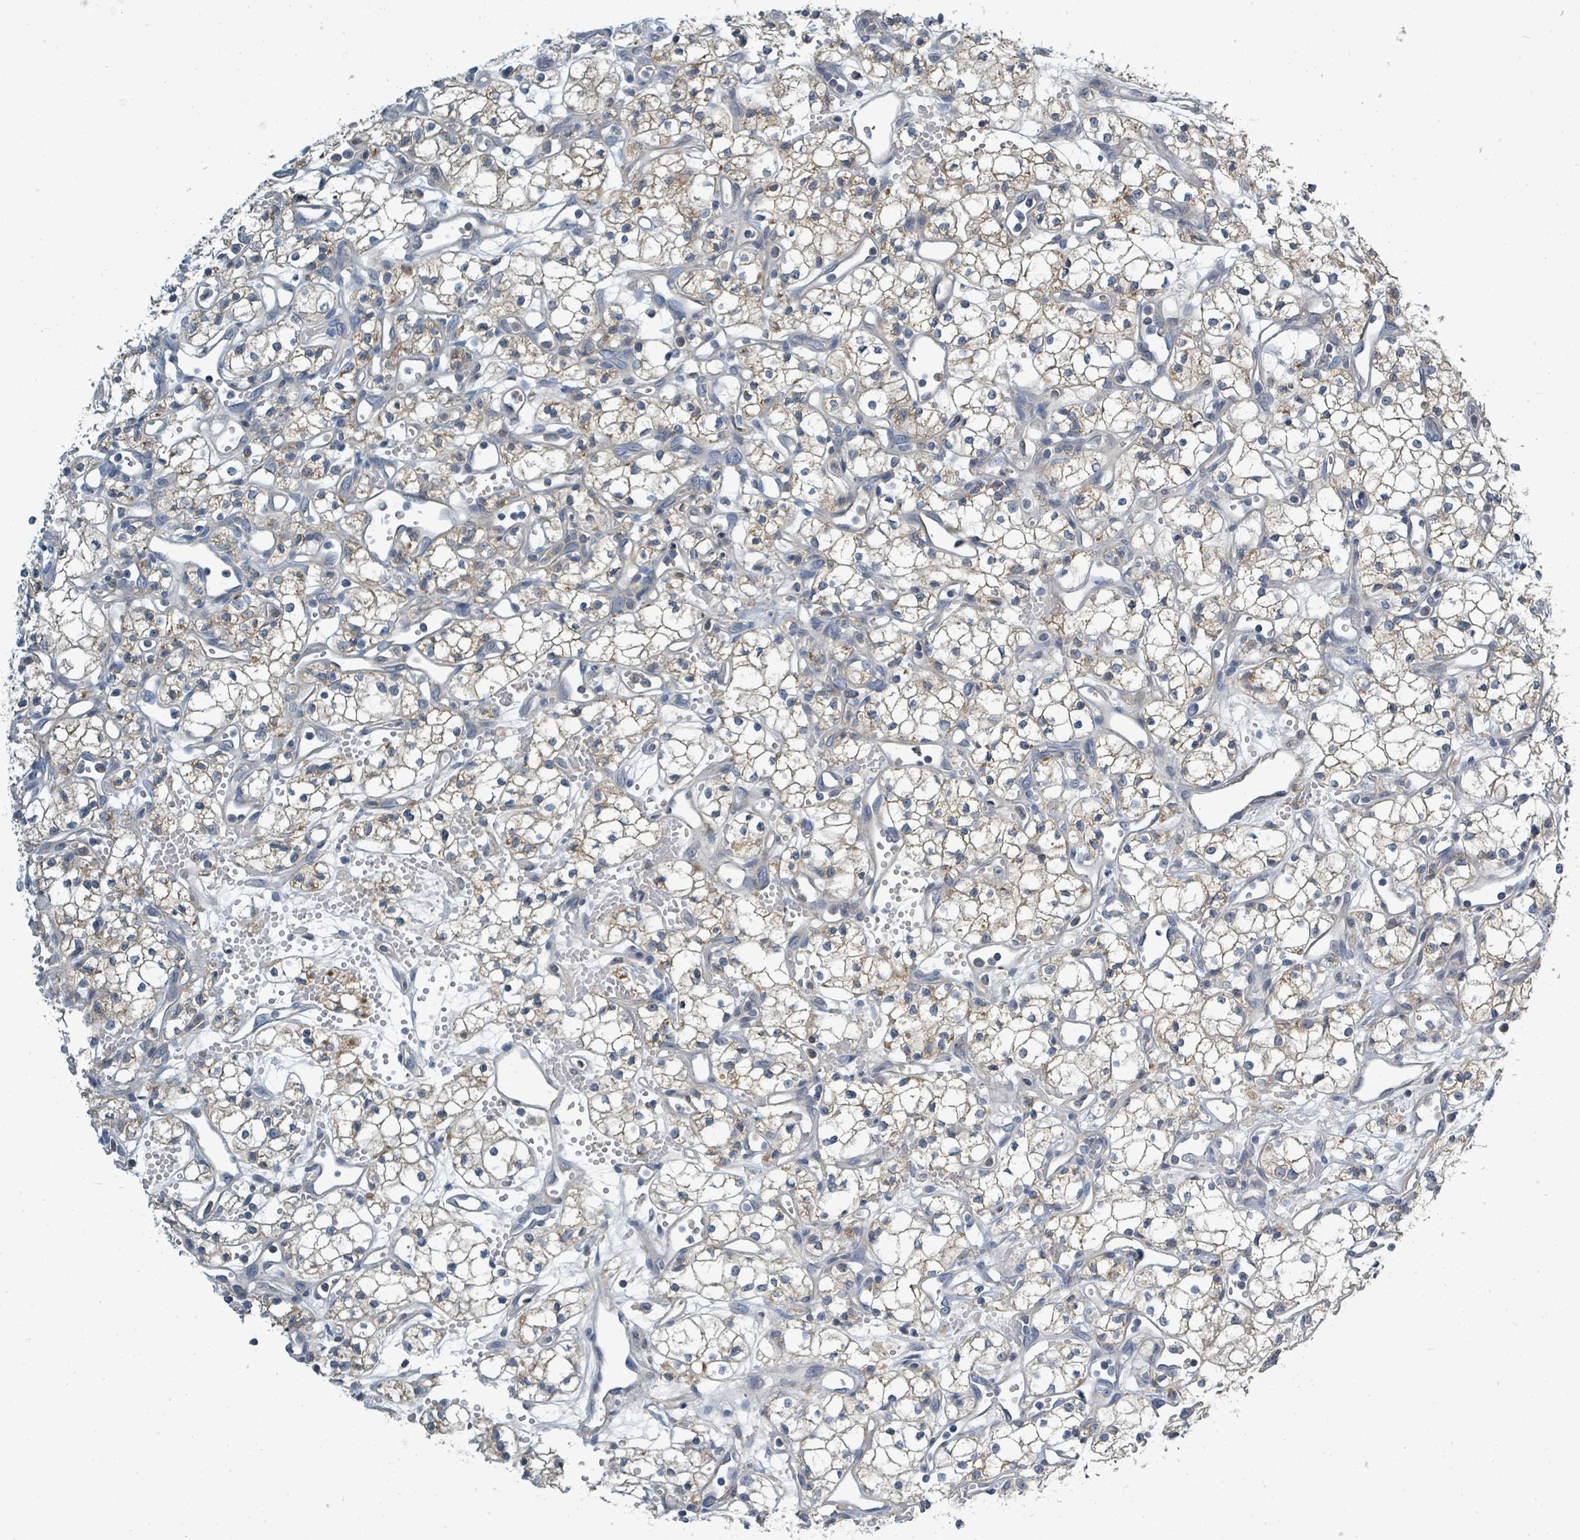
{"staining": {"intensity": "weak", "quantity": "<25%", "location": "cytoplasmic/membranous"}, "tissue": "renal cancer", "cell_type": "Tumor cells", "image_type": "cancer", "snomed": [{"axis": "morphology", "description": "Adenocarcinoma, NOS"}, {"axis": "topography", "description": "Kidney"}], "caption": "Tumor cells are negative for brown protein staining in adenocarcinoma (renal).", "gene": "SLC25A23", "patient": {"sex": "male", "age": 59}}